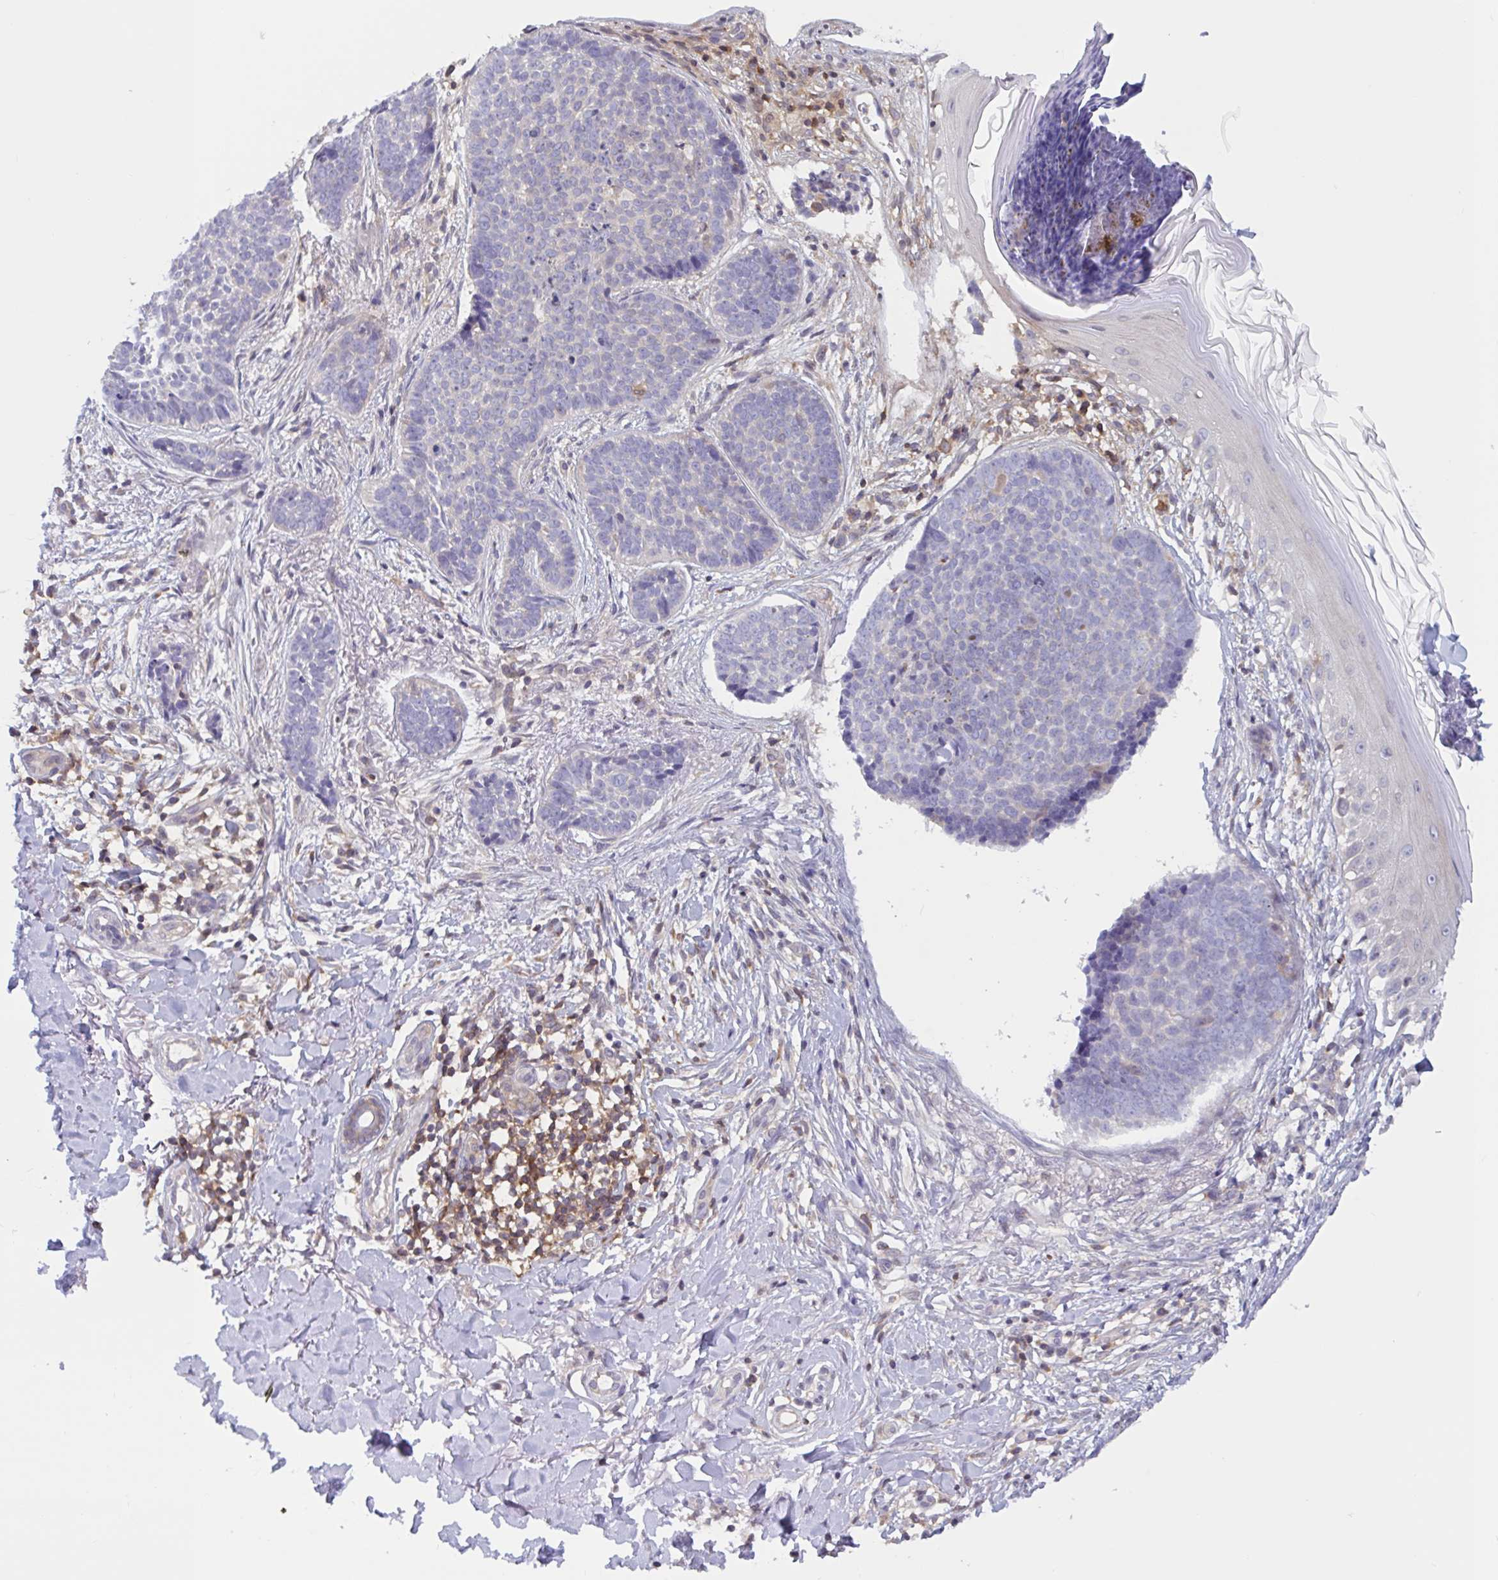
{"staining": {"intensity": "negative", "quantity": "none", "location": "none"}, "tissue": "skin cancer", "cell_type": "Tumor cells", "image_type": "cancer", "snomed": [{"axis": "morphology", "description": "Basal cell carcinoma"}, {"axis": "topography", "description": "Skin"}, {"axis": "topography", "description": "Skin of back"}], "caption": "Immunohistochemistry histopathology image of neoplastic tissue: human basal cell carcinoma (skin) stained with DAB displays no significant protein expression in tumor cells.", "gene": "TANK", "patient": {"sex": "male", "age": 81}}